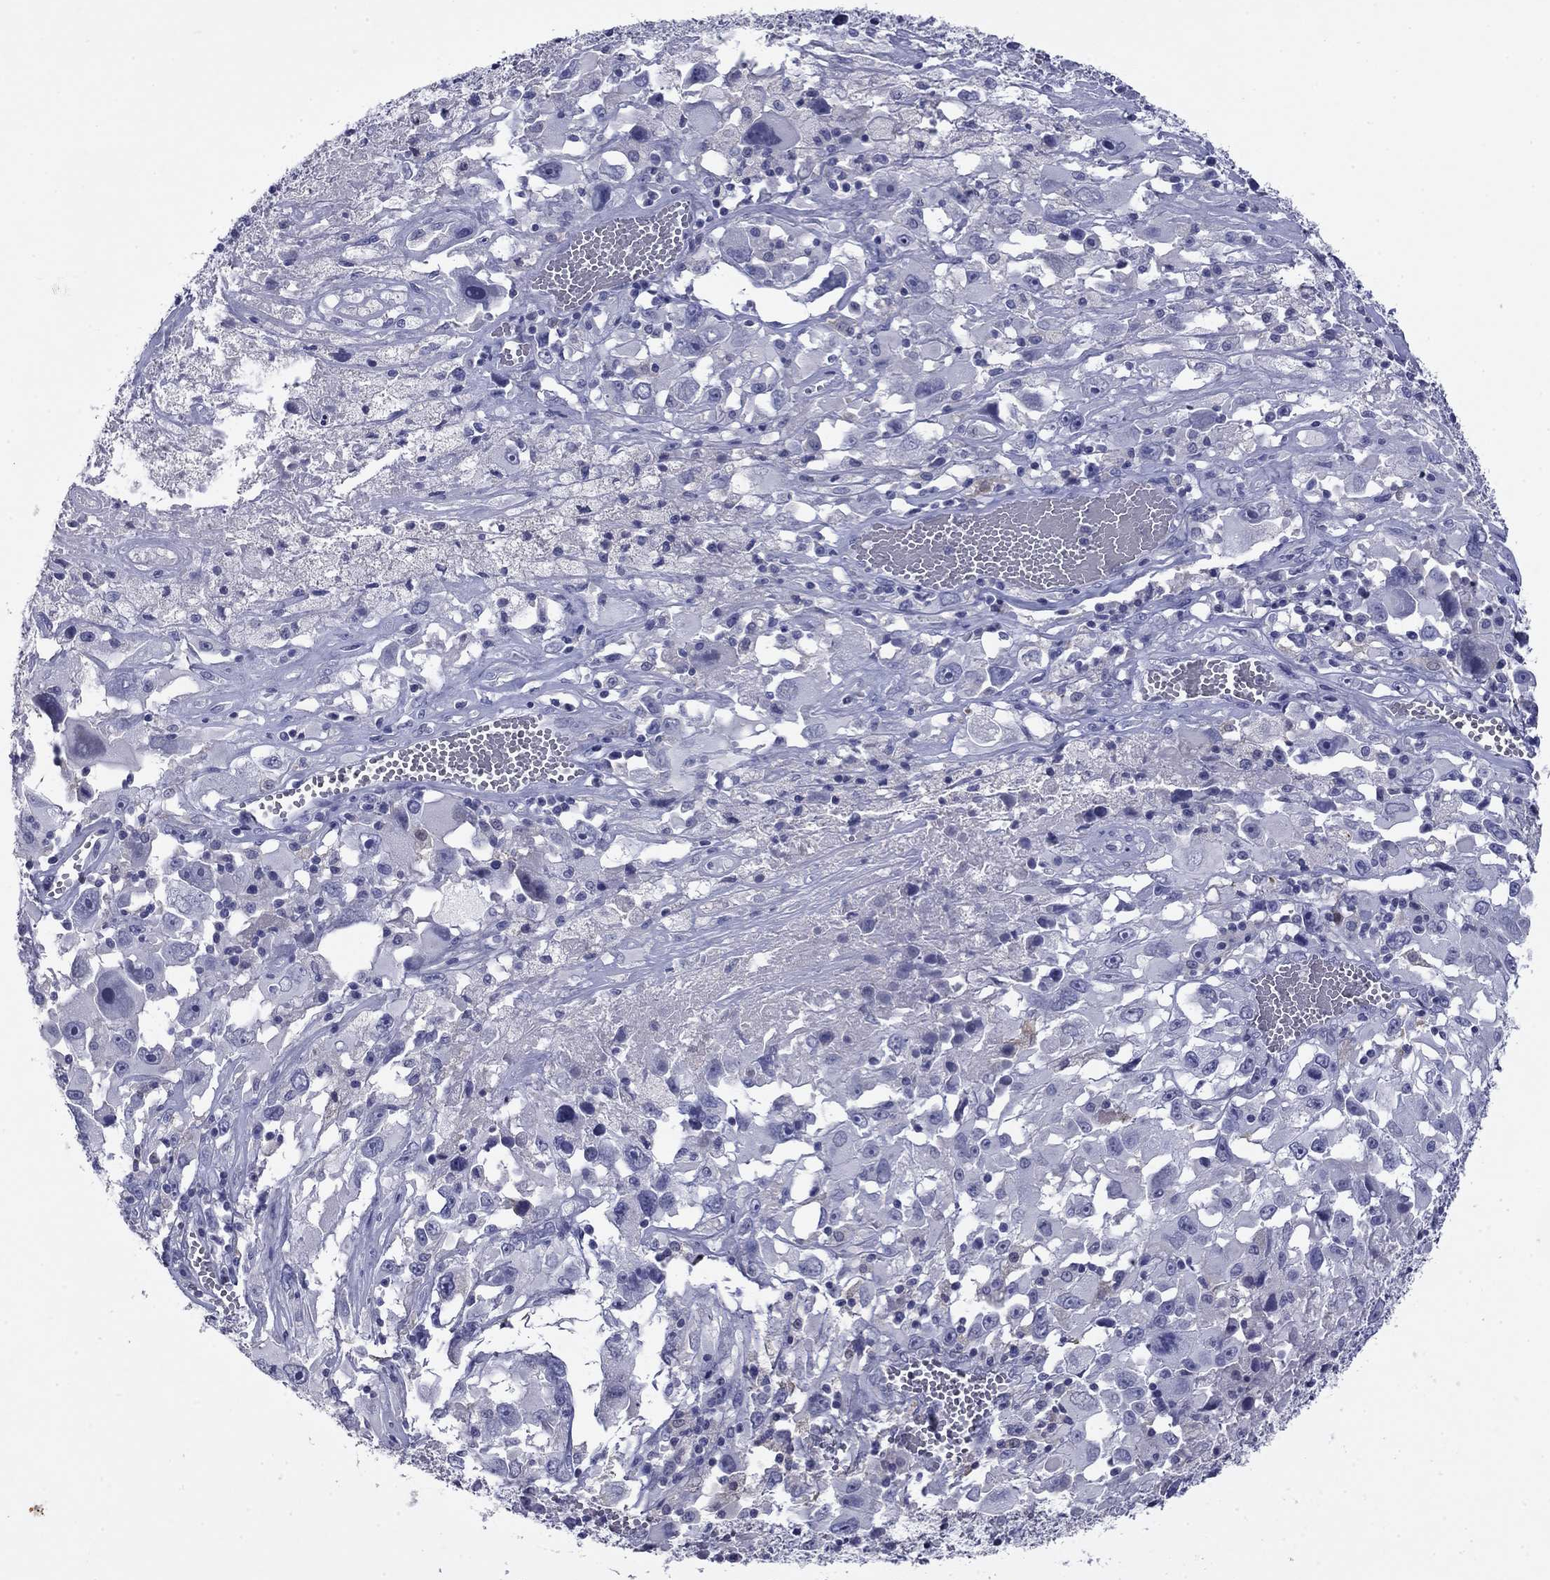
{"staining": {"intensity": "negative", "quantity": "none", "location": "none"}, "tissue": "melanoma", "cell_type": "Tumor cells", "image_type": "cancer", "snomed": [{"axis": "morphology", "description": "Malignant melanoma, Metastatic site"}, {"axis": "topography", "description": "Soft tissue"}], "caption": "DAB immunohistochemical staining of melanoma demonstrates no significant expression in tumor cells. The staining is performed using DAB brown chromogen with nuclei counter-stained in using hematoxylin.", "gene": "CFAP119", "patient": {"sex": "male", "age": 50}}